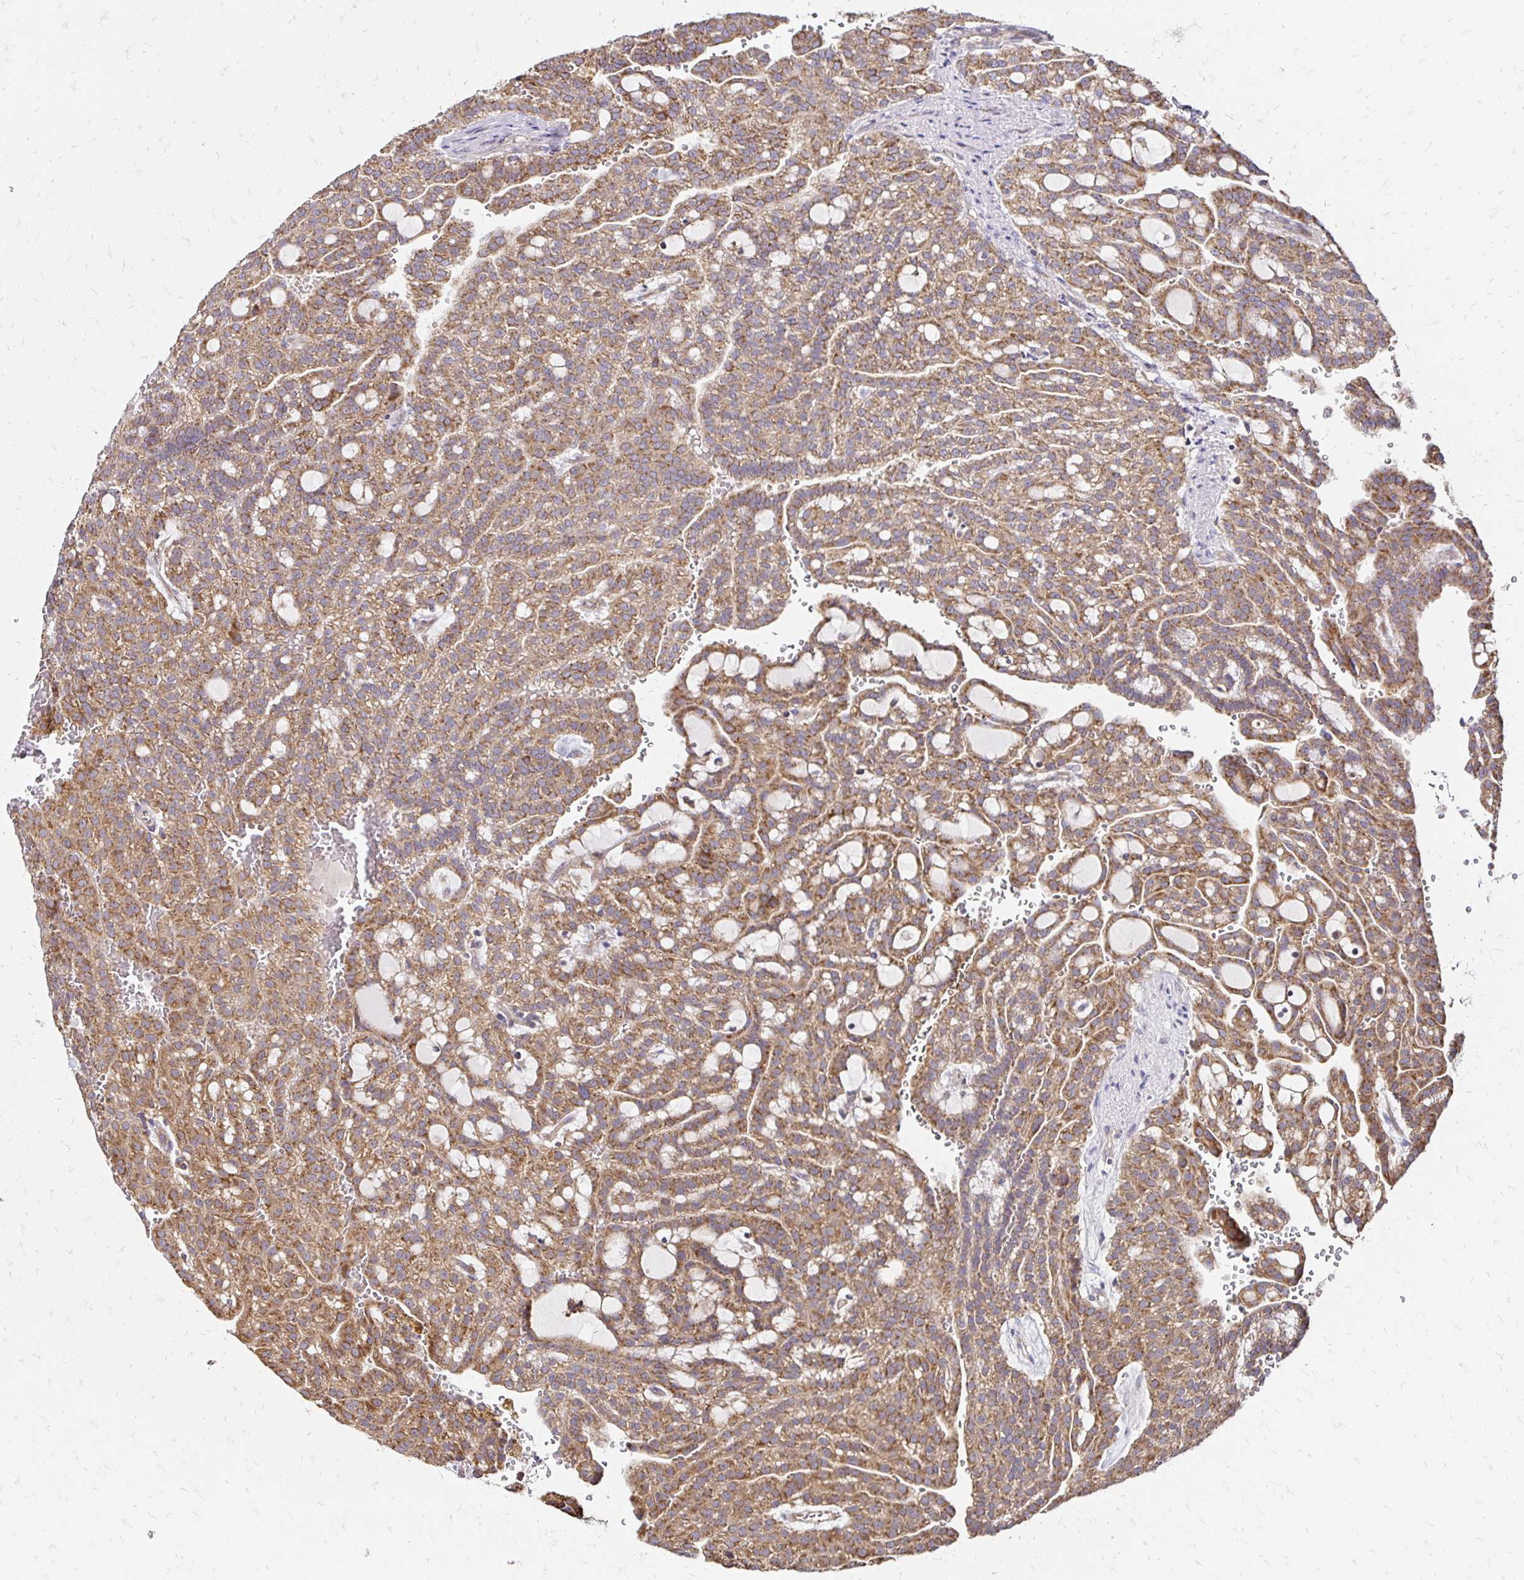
{"staining": {"intensity": "moderate", "quantity": ">75%", "location": "cytoplasmic/membranous"}, "tissue": "renal cancer", "cell_type": "Tumor cells", "image_type": "cancer", "snomed": [{"axis": "morphology", "description": "Adenocarcinoma, NOS"}, {"axis": "topography", "description": "Kidney"}], "caption": "Protein expression analysis of human renal cancer reveals moderate cytoplasmic/membranous staining in approximately >75% of tumor cells.", "gene": "ZW10", "patient": {"sex": "male", "age": 63}}